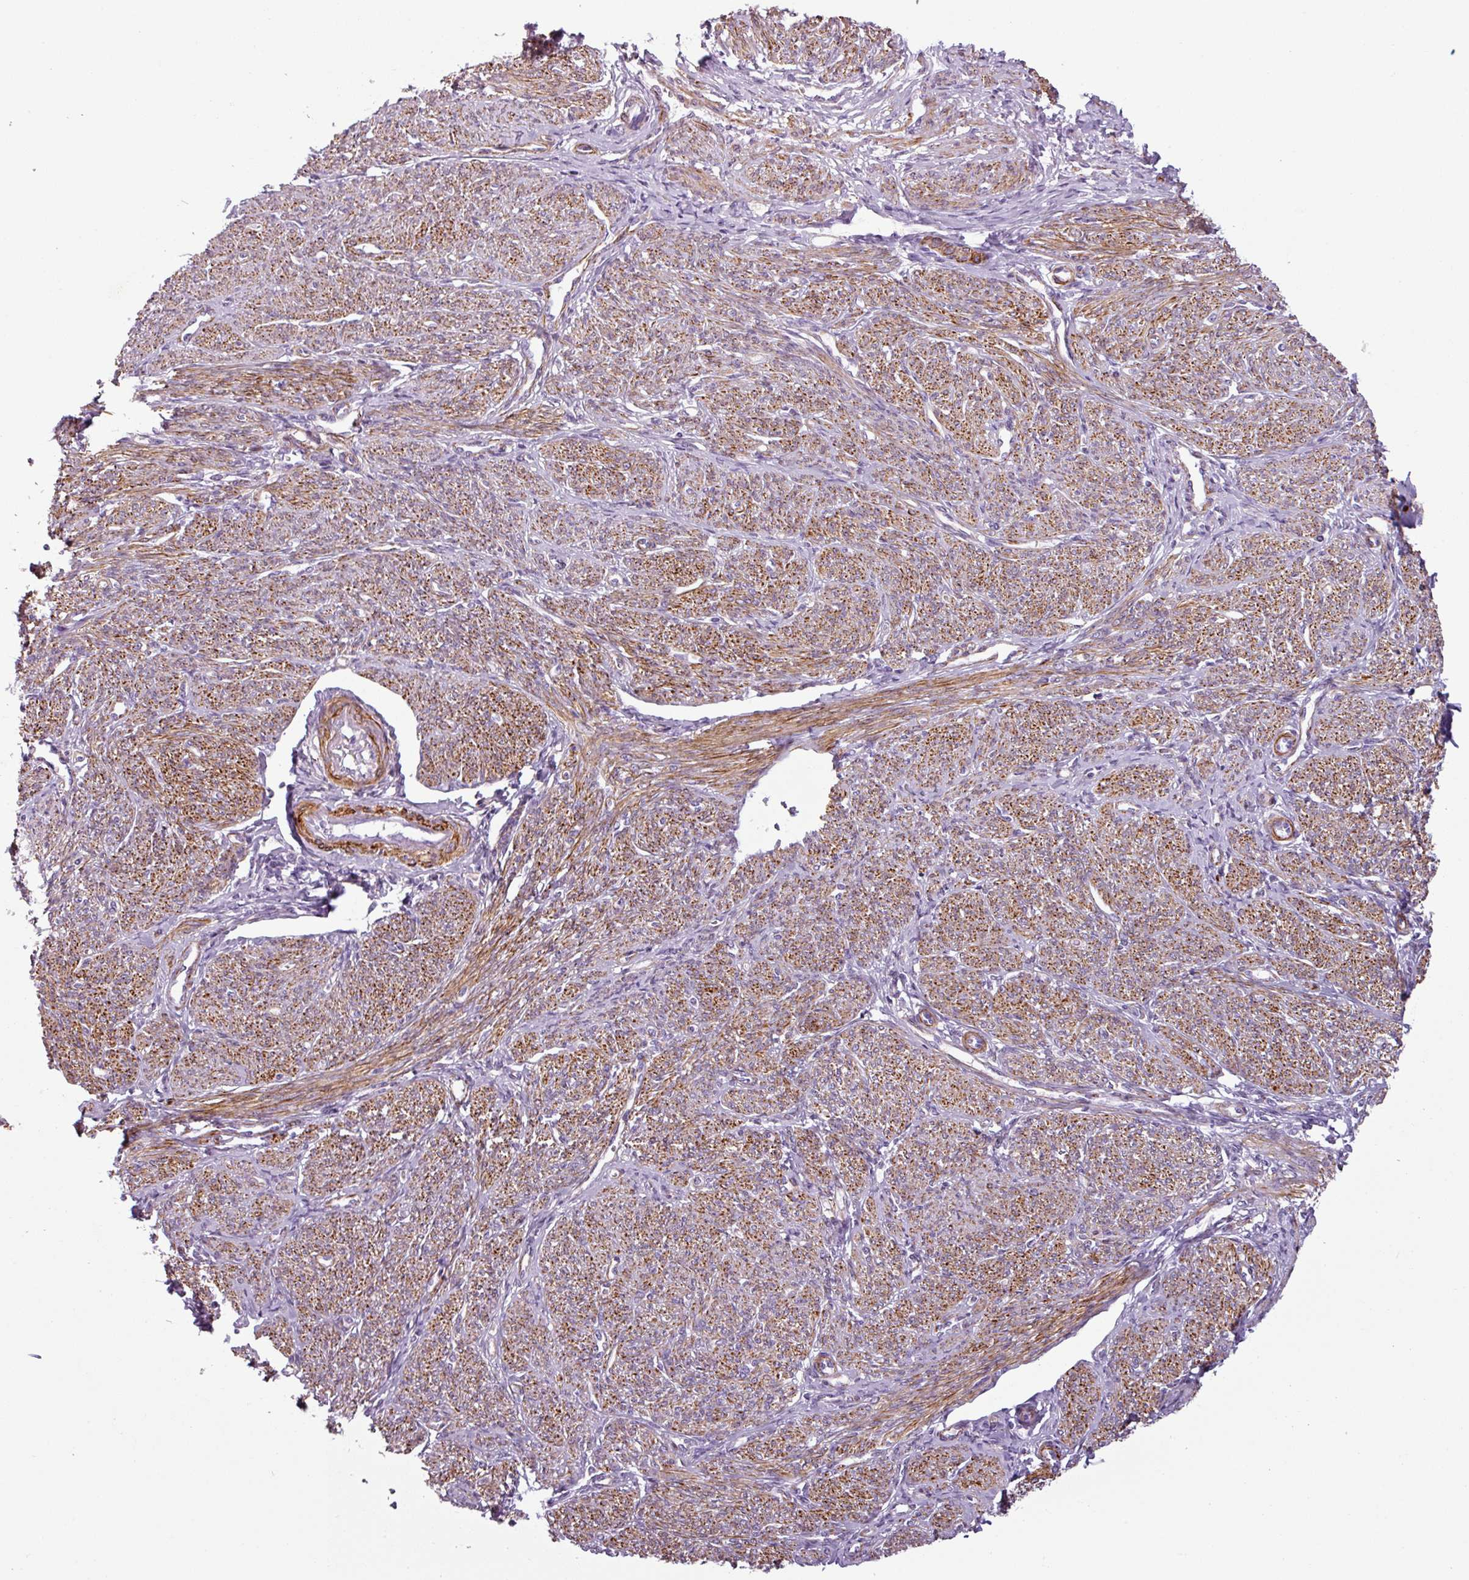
{"staining": {"intensity": "moderate", "quantity": ">75%", "location": "cytoplasmic/membranous"}, "tissue": "smooth muscle", "cell_type": "Smooth muscle cells", "image_type": "normal", "snomed": [{"axis": "morphology", "description": "Normal tissue, NOS"}, {"axis": "topography", "description": "Smooth muscle"}], "caption": "Smooth muscle stained with a protein marker shows moderate staining in smooth muscle cells.", "gene": "ATP10A", "patient": {"sex": "female", "age": 65}}